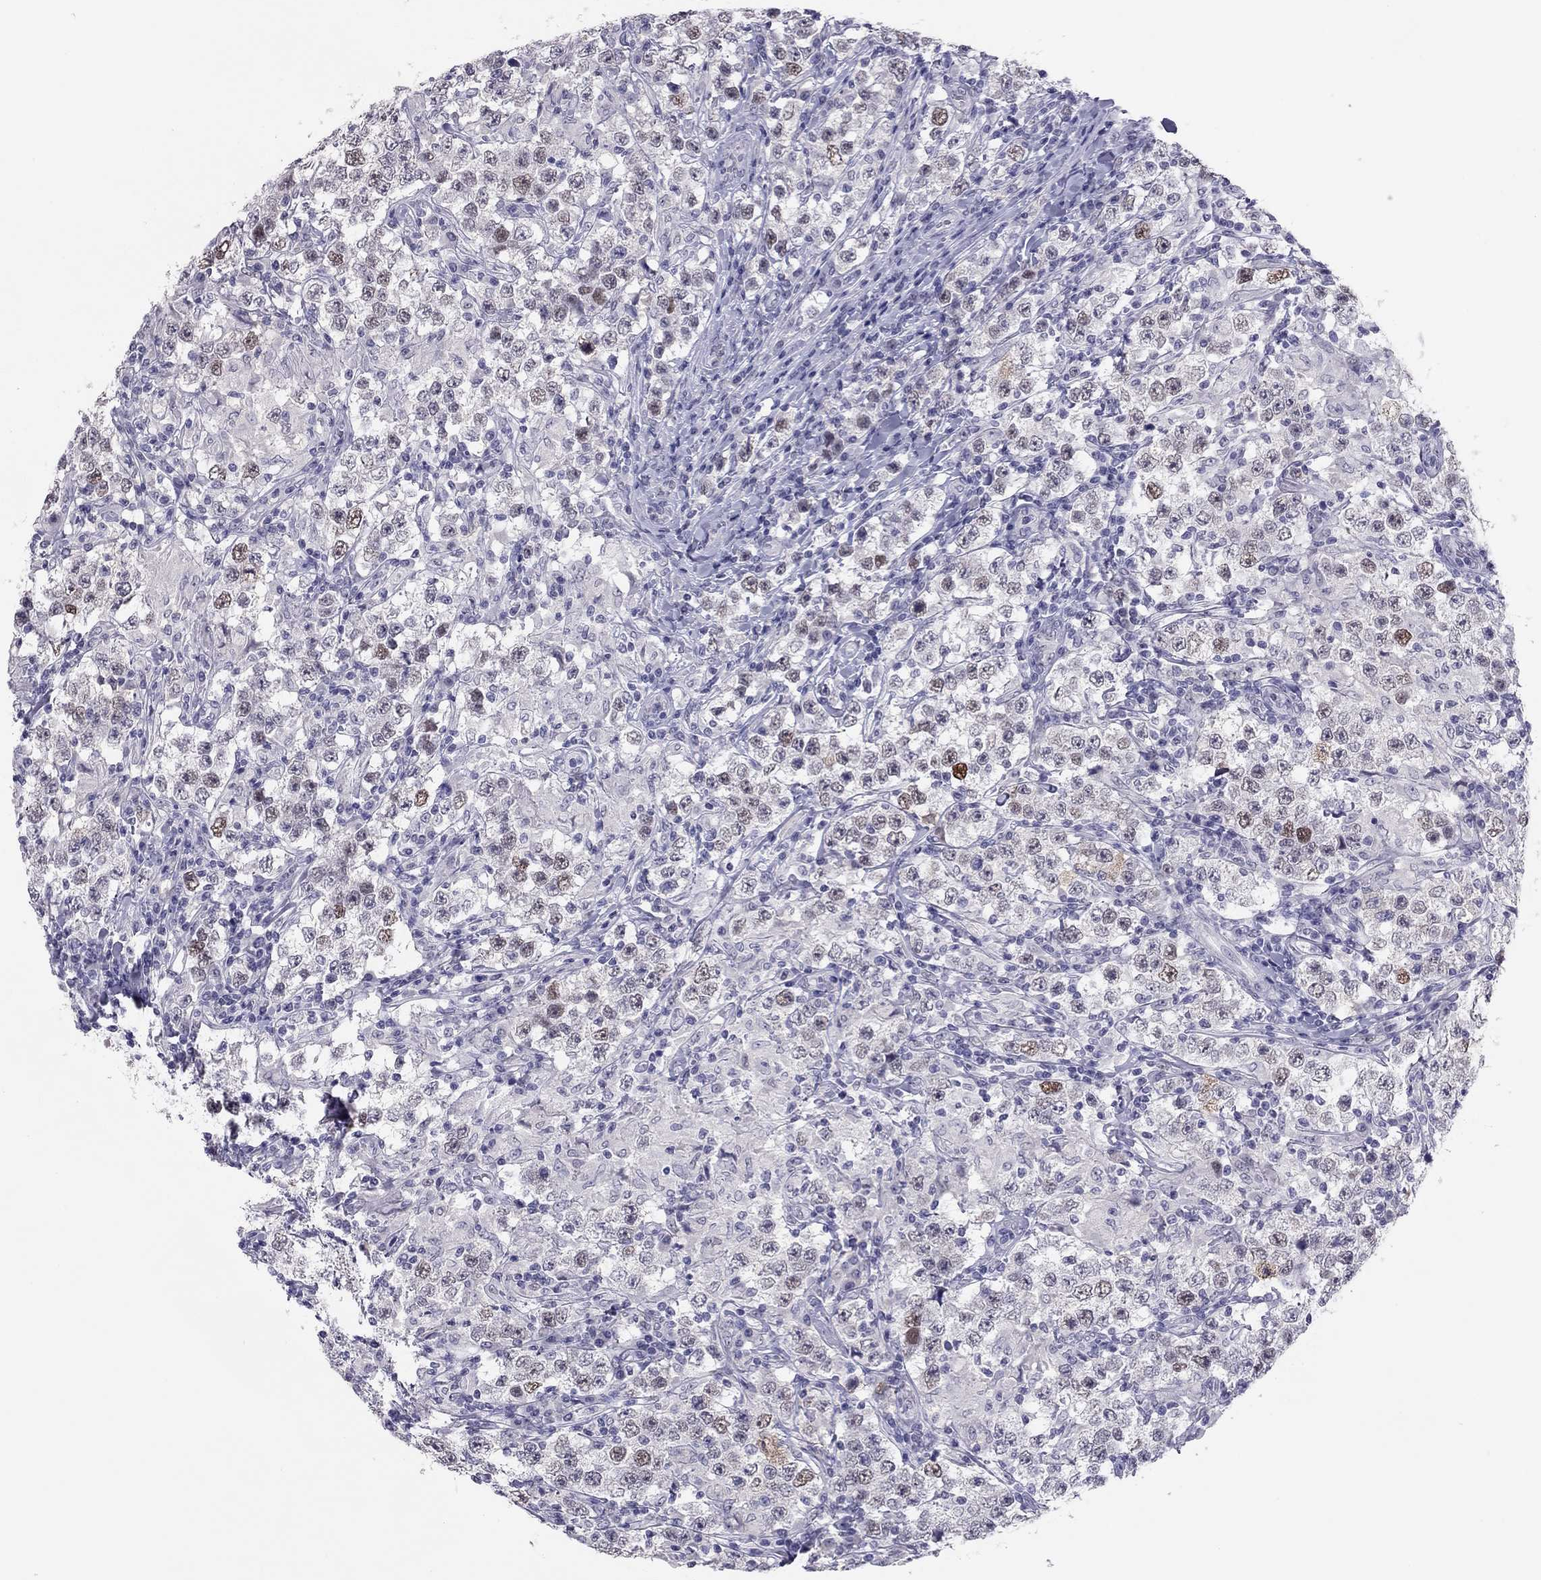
{"staining": {"intensity": "moderate", "quantity": "<25%", "location": "nuclear"}, "tissue": "testis cancer", "cell_type": "Tumor cells", "image_type": "cancer", "snomed": [{"axis": "morphology", "description": "Seminoma, NOS"}, {"axis": "morphology", "description": "Carcinoma, Embryonal, NOS"}, {"axis": "topography", "description": "Testis"}], "caption": "Testis seminoma stained for a protein demonstrates moderate nuclear positivity in tumor cells.", "gene": "PHOX2A", "patient": {"sex": "male", "age": 41}}